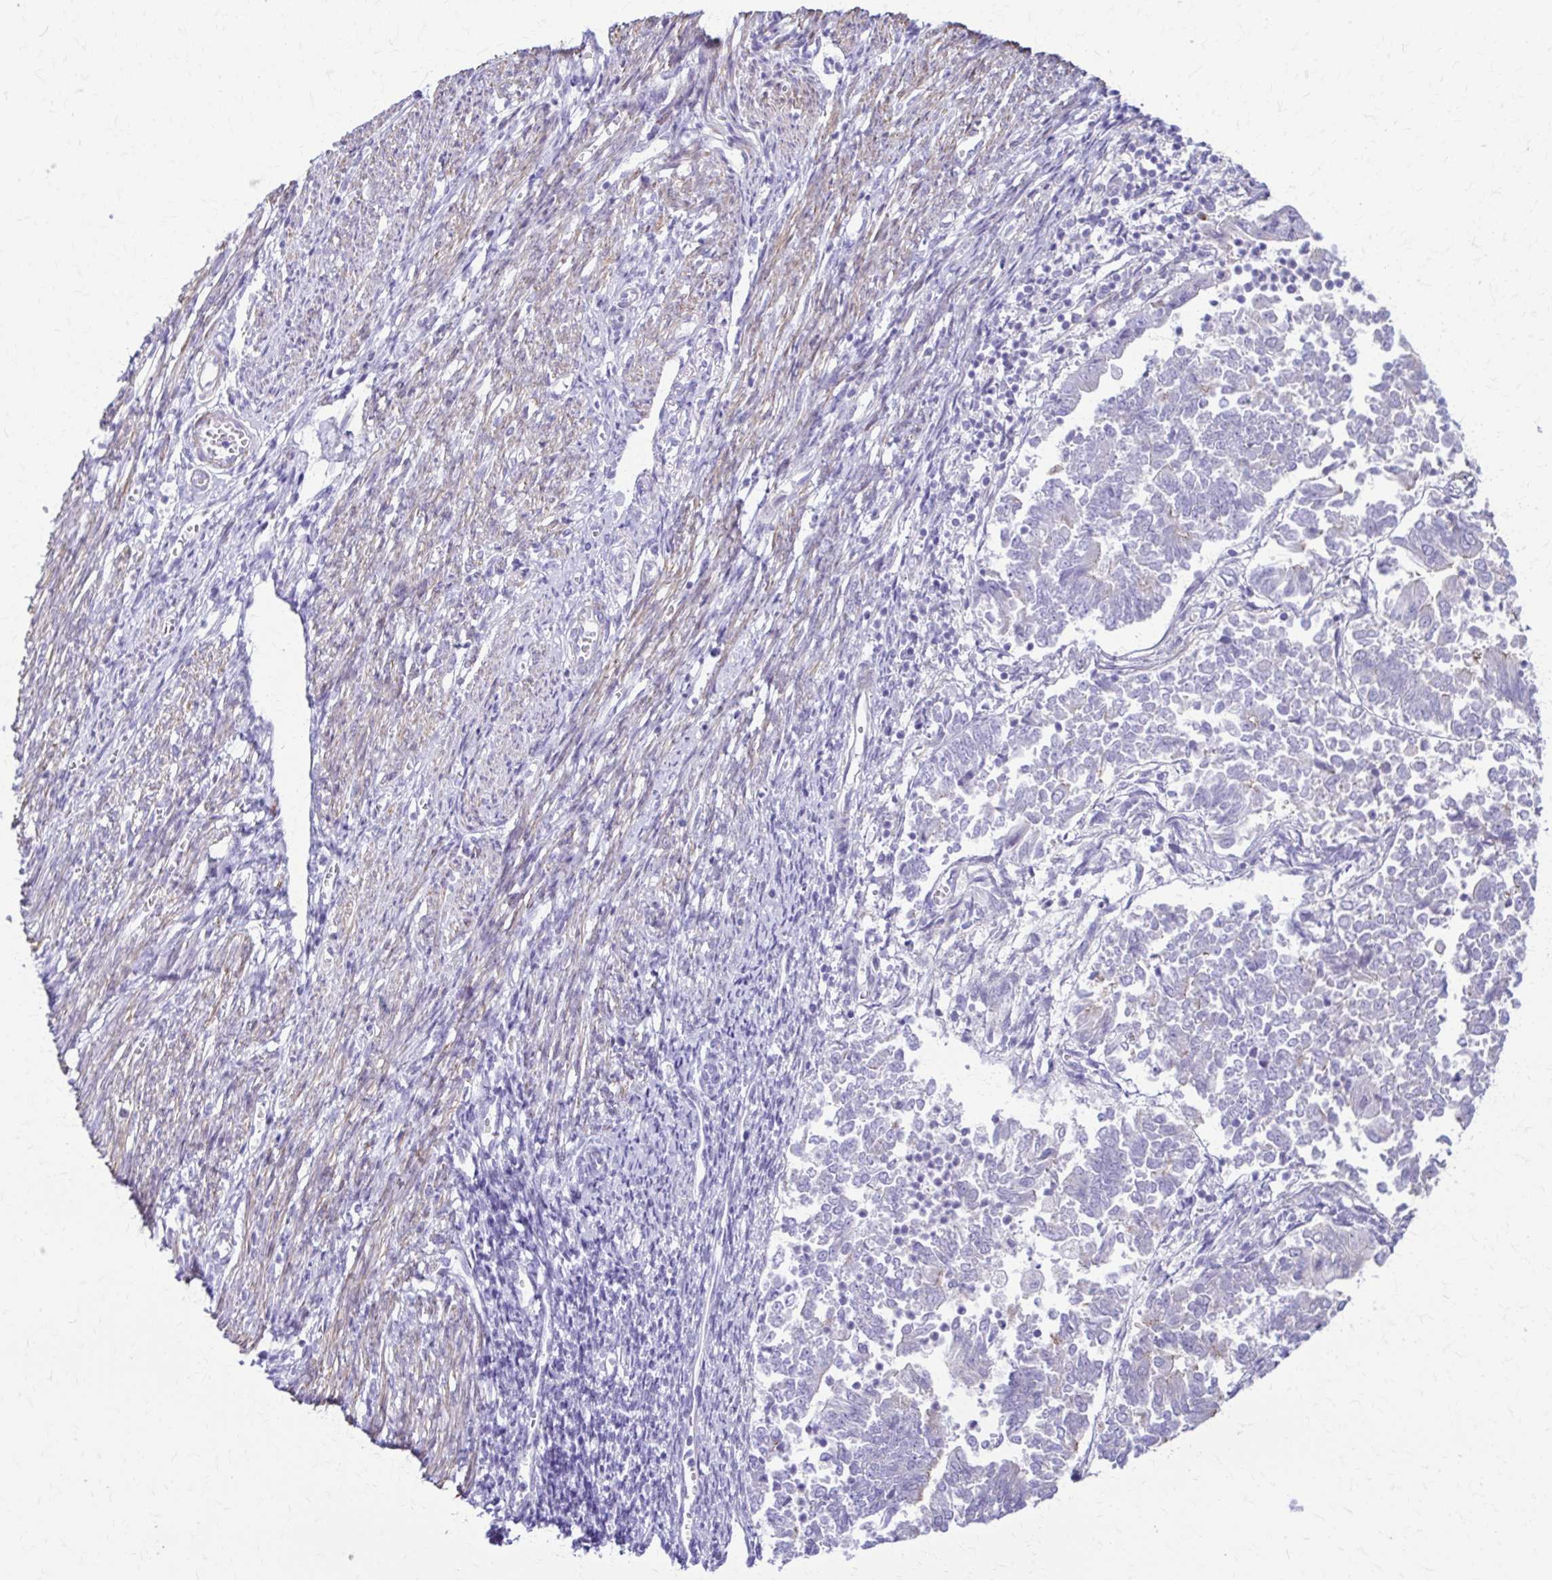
{"staining": {"intensity": "negative", "quantity": "none", "location": "none"}, "tissue": "endometrial cancer", "cell_type": "Tumor cells", "image_type": "cancer", "snomed": [{"axis": "morphology", "description": "Adenocarcinoma, NOS"}, {"axis": "topography", "description": "Endometrium"}], "caption": "Immunohistochemistry (IHC) of human endometrial cancer (adenocarcinoma) exhibits no expression in tumor cells.", "gene": "DSP", "patient": {"sex": "female", "age": 65}}